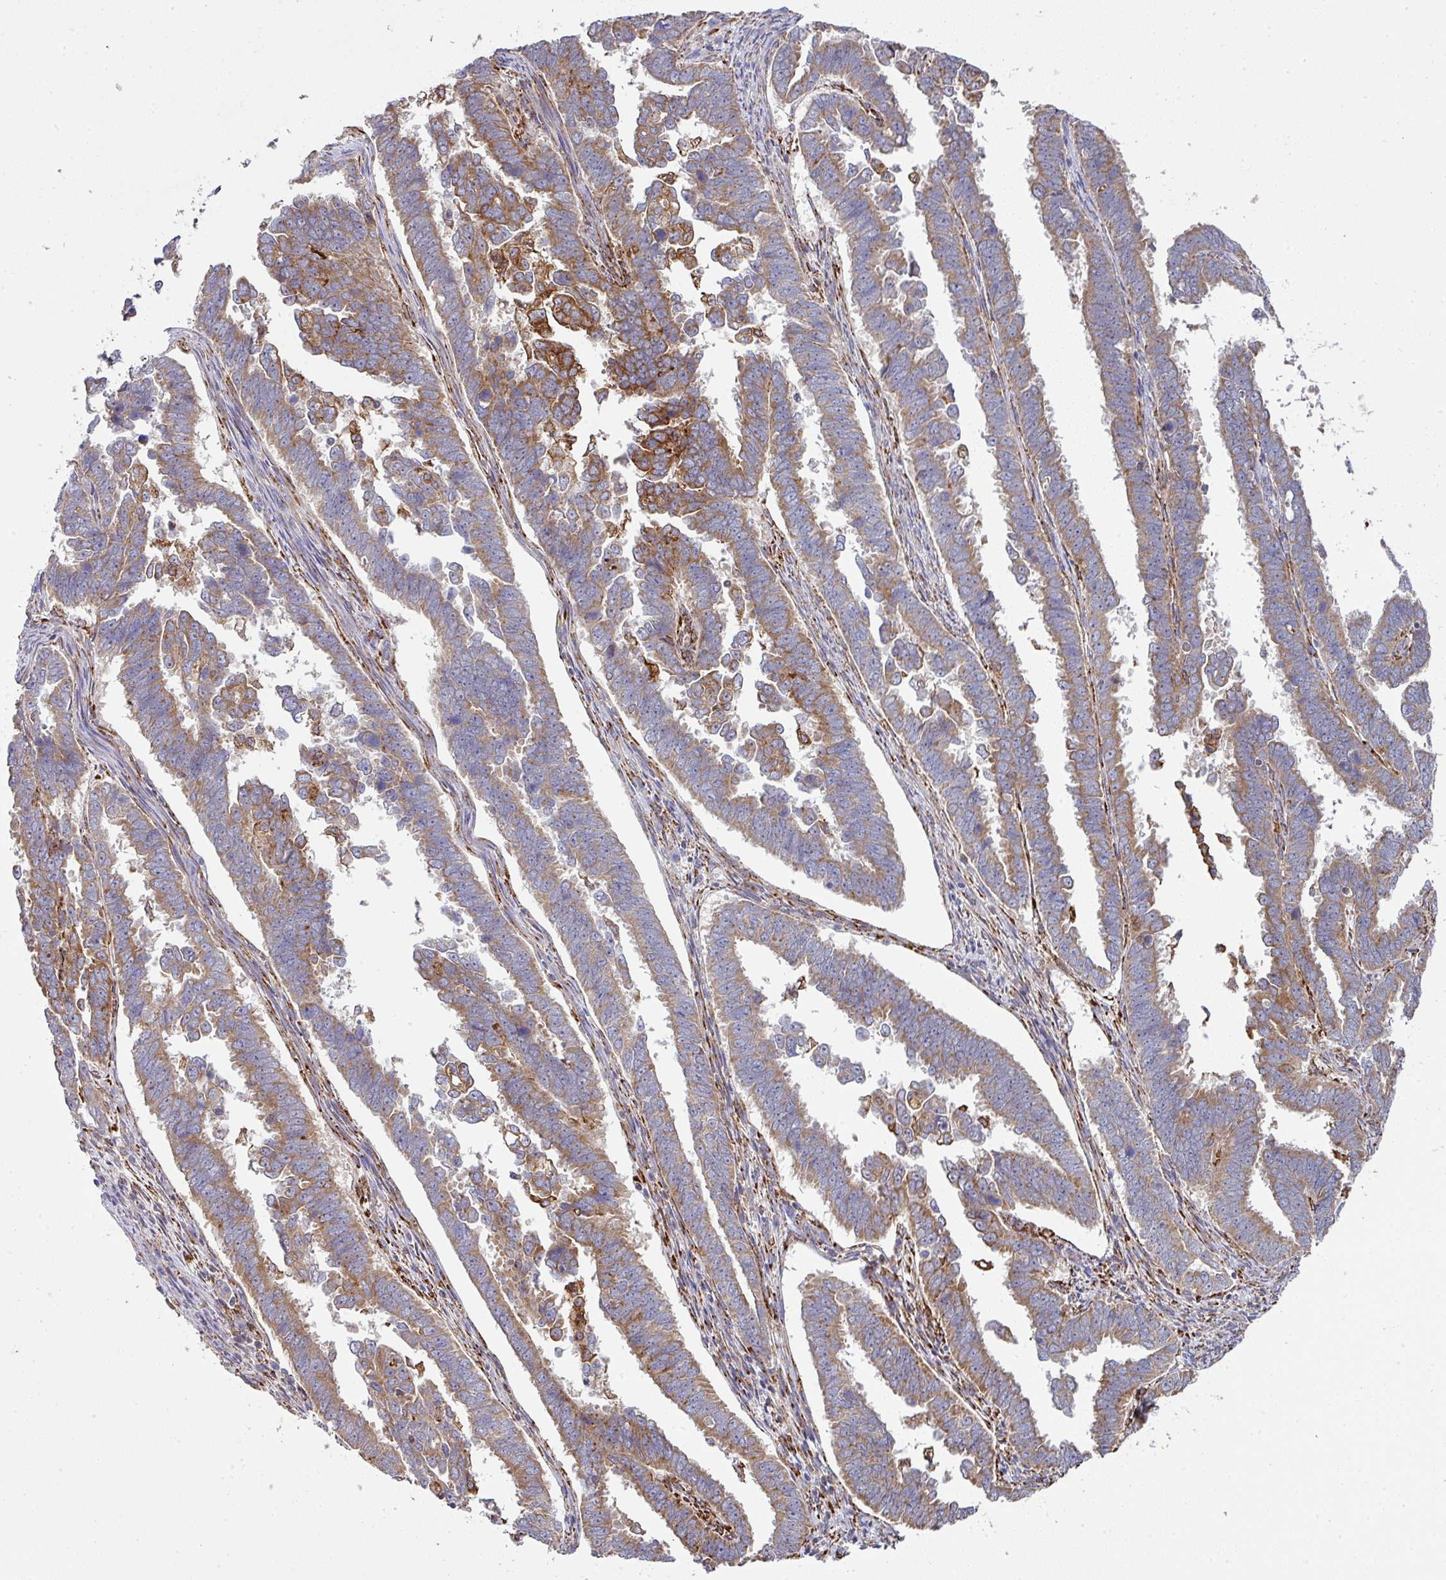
{"staining": {"intensity": "moderate", "quantity": ">75%", "location": "cytoplasmic/membranous"}, "tissue": "endometrial cancer", "cell_type": "Tumor cells", "image_type": "cancer", "snomed": [{"axis": "morphology", "description": "Adenocarcinoma, NOS"}, {"axis": "topography", "description": "Endometrium"}], "caption": "Endometrial cancer stained with DAB (3,3'-diaminobenzidine) immunohistochemistry (IHC) demonstrates medium levels of moderate cytoplasmic/membranous expression in about >75% of tumor cells.", "gene": "ZNF268", "patient": {"sex": "female", "age": 75}}